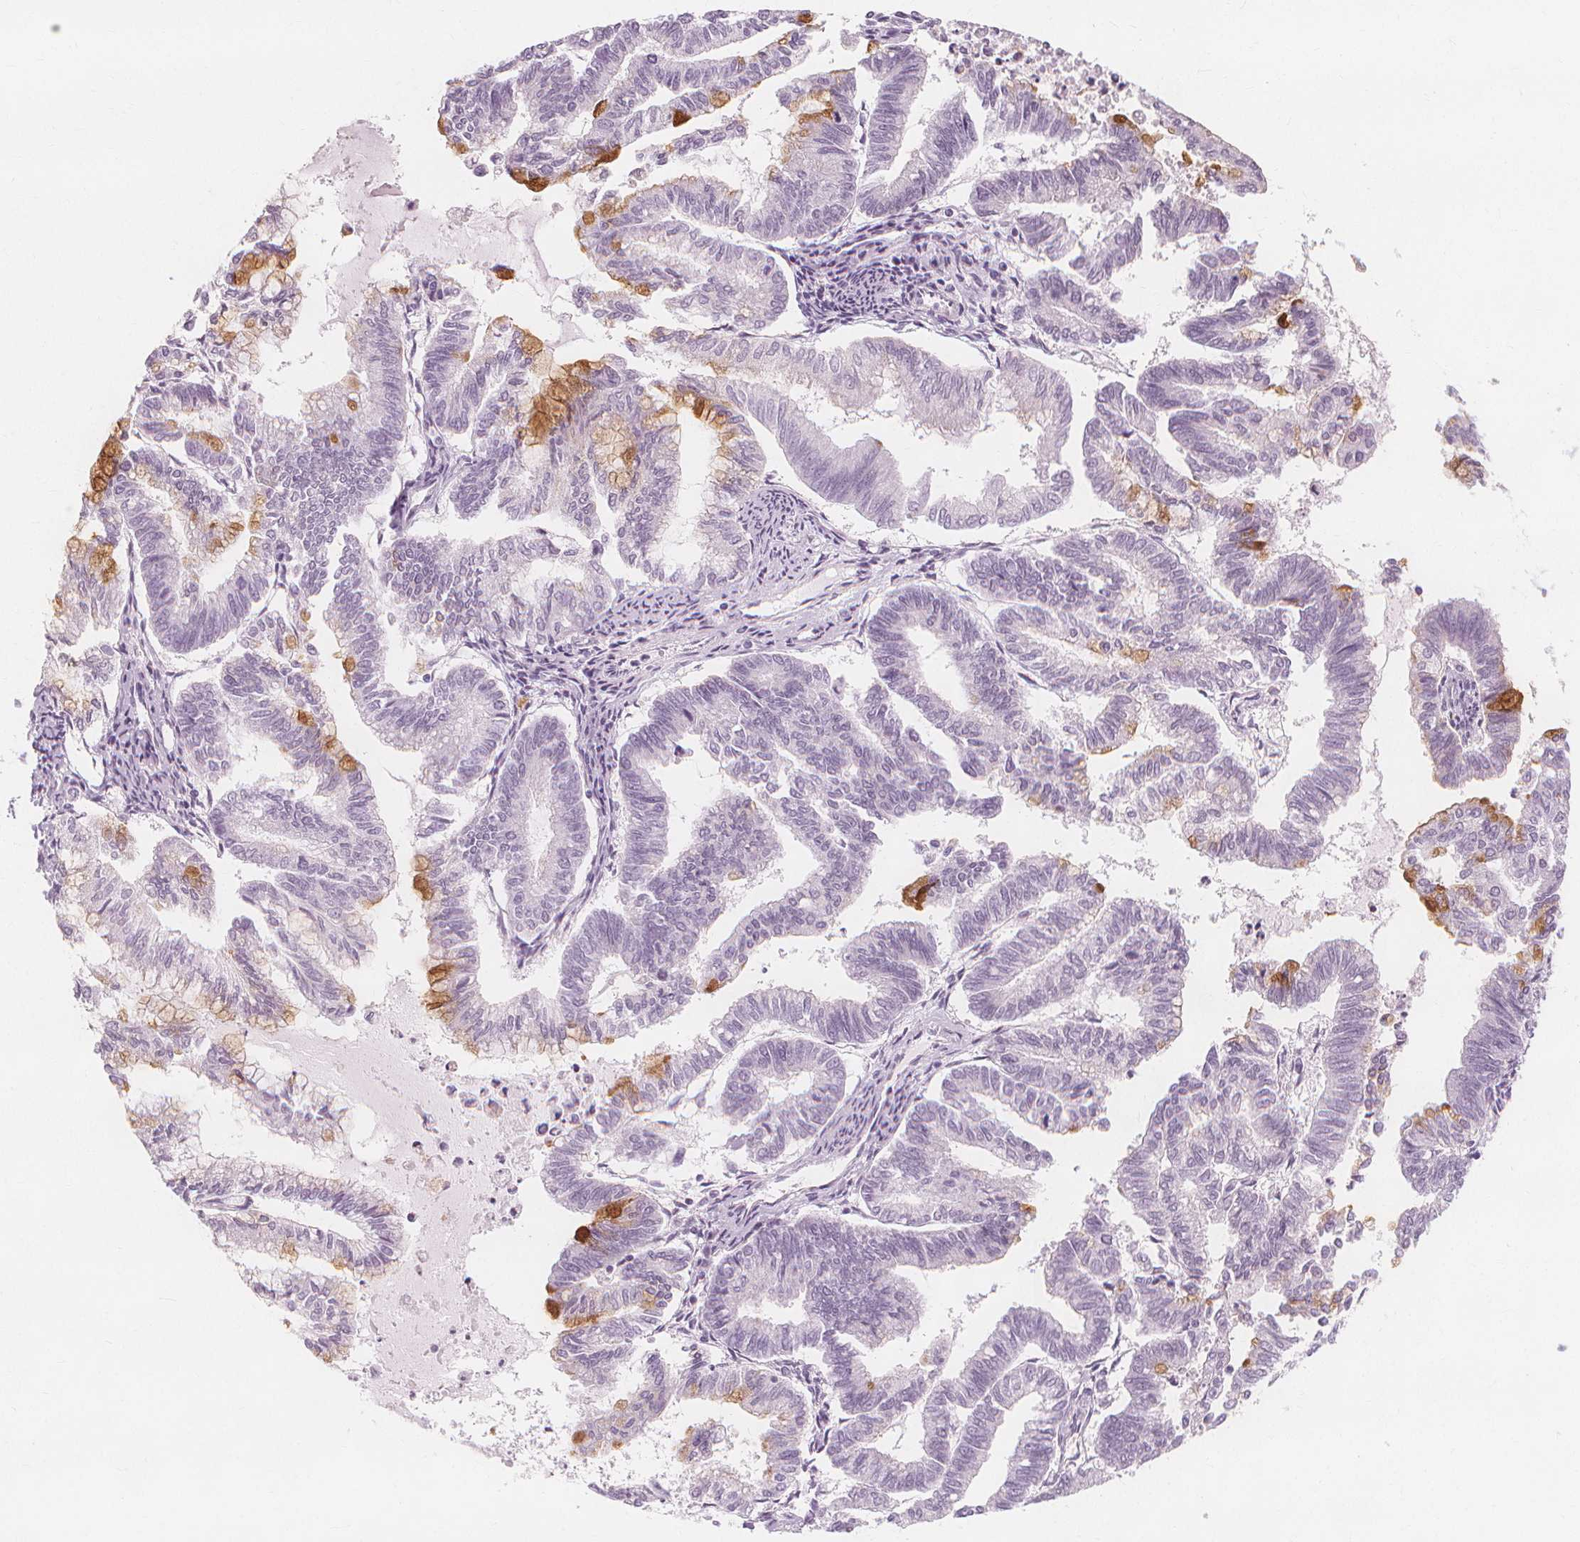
{"staining": {"intensity": "moderate", "quantity": "<25%", "location": "cytoplasmic/membranous"}, "tissue": "endometrial cancer", "cell_type": "Tumor cells", "image_type": "cancer", "snomed": [{"axis": "morphology", "description": "Adenocarcinoma, NOS"}, {"axis": "topography", "description": "Endometrium"}], "caption": "A photomicrograph of endometrial cancer stained for a protein shows moderate cytoplasmic/membranous brown staining in tumor cells.", "gene": "TFF1", "patient": {"sex": "female", "age": 79}}